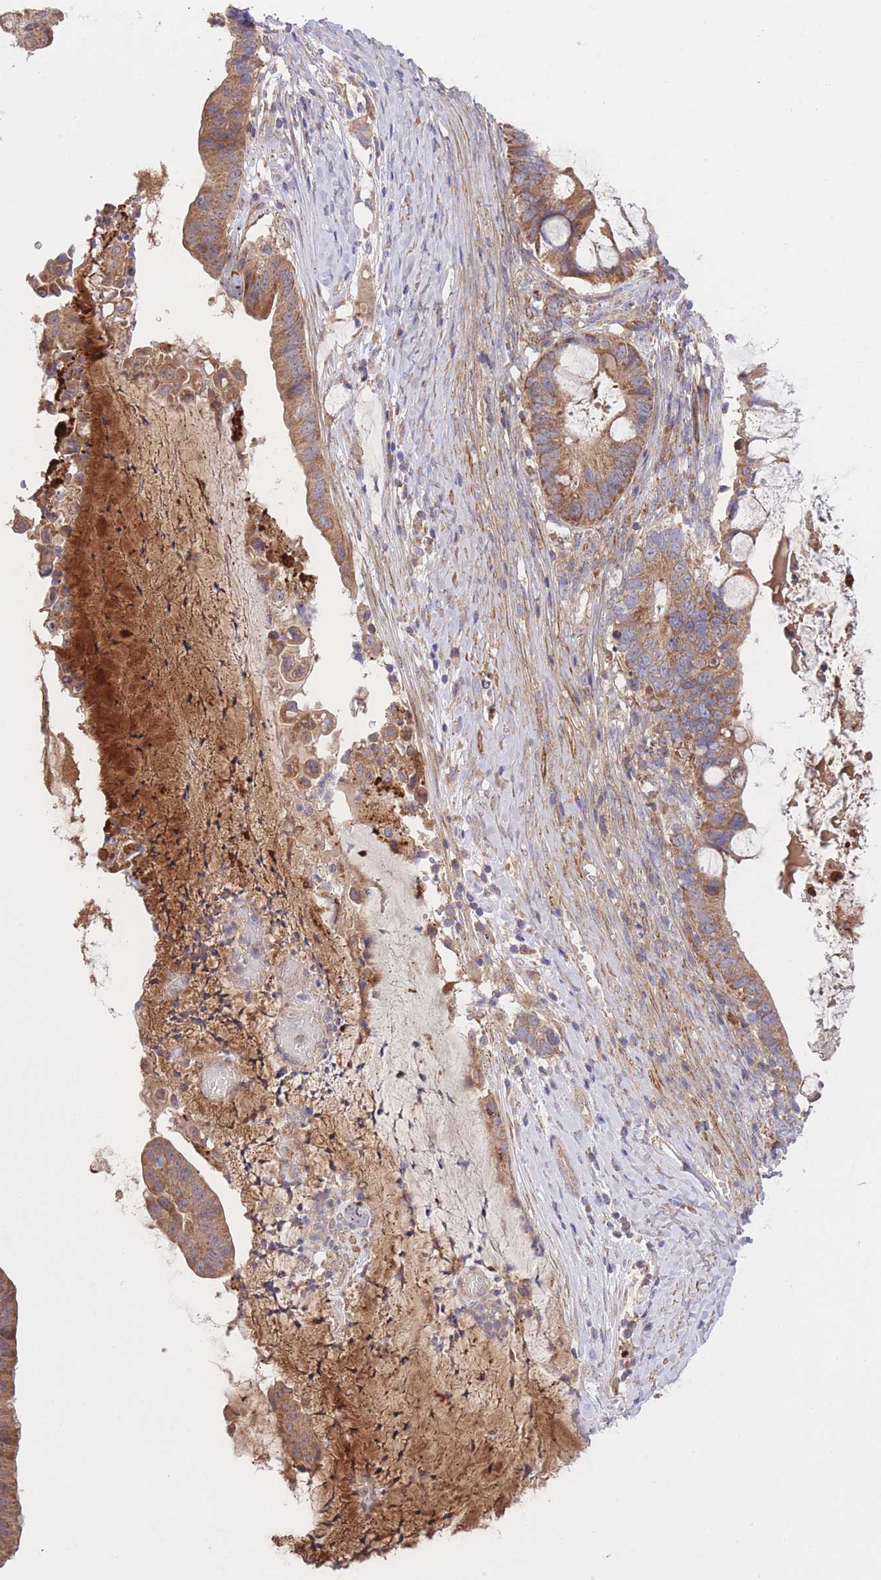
{"staining": {"intensity": "moderate", "quantity": ">75%", "location": "cytoplasmic/membranous"}, "tissue": "ovarian cancer", "cell_type": "Tumor cells", "image_type": "cancer", "snomed": [{"axis": "morphology", "description": "Cystadenocarcinoma, mucinous, NOS"}, {"axis": "topography", "description": "Ovary"}], "caption": "Approximately >75% of tumor cells in human mucinous cystadenocarcinoma (ovarian) reveal moderate cytoplasmic/membranous protein positivity as visualized by brown immunohistochemical staining.", "gene": "ATP13A2", "patient": {"sex": "female", "age": 61}}